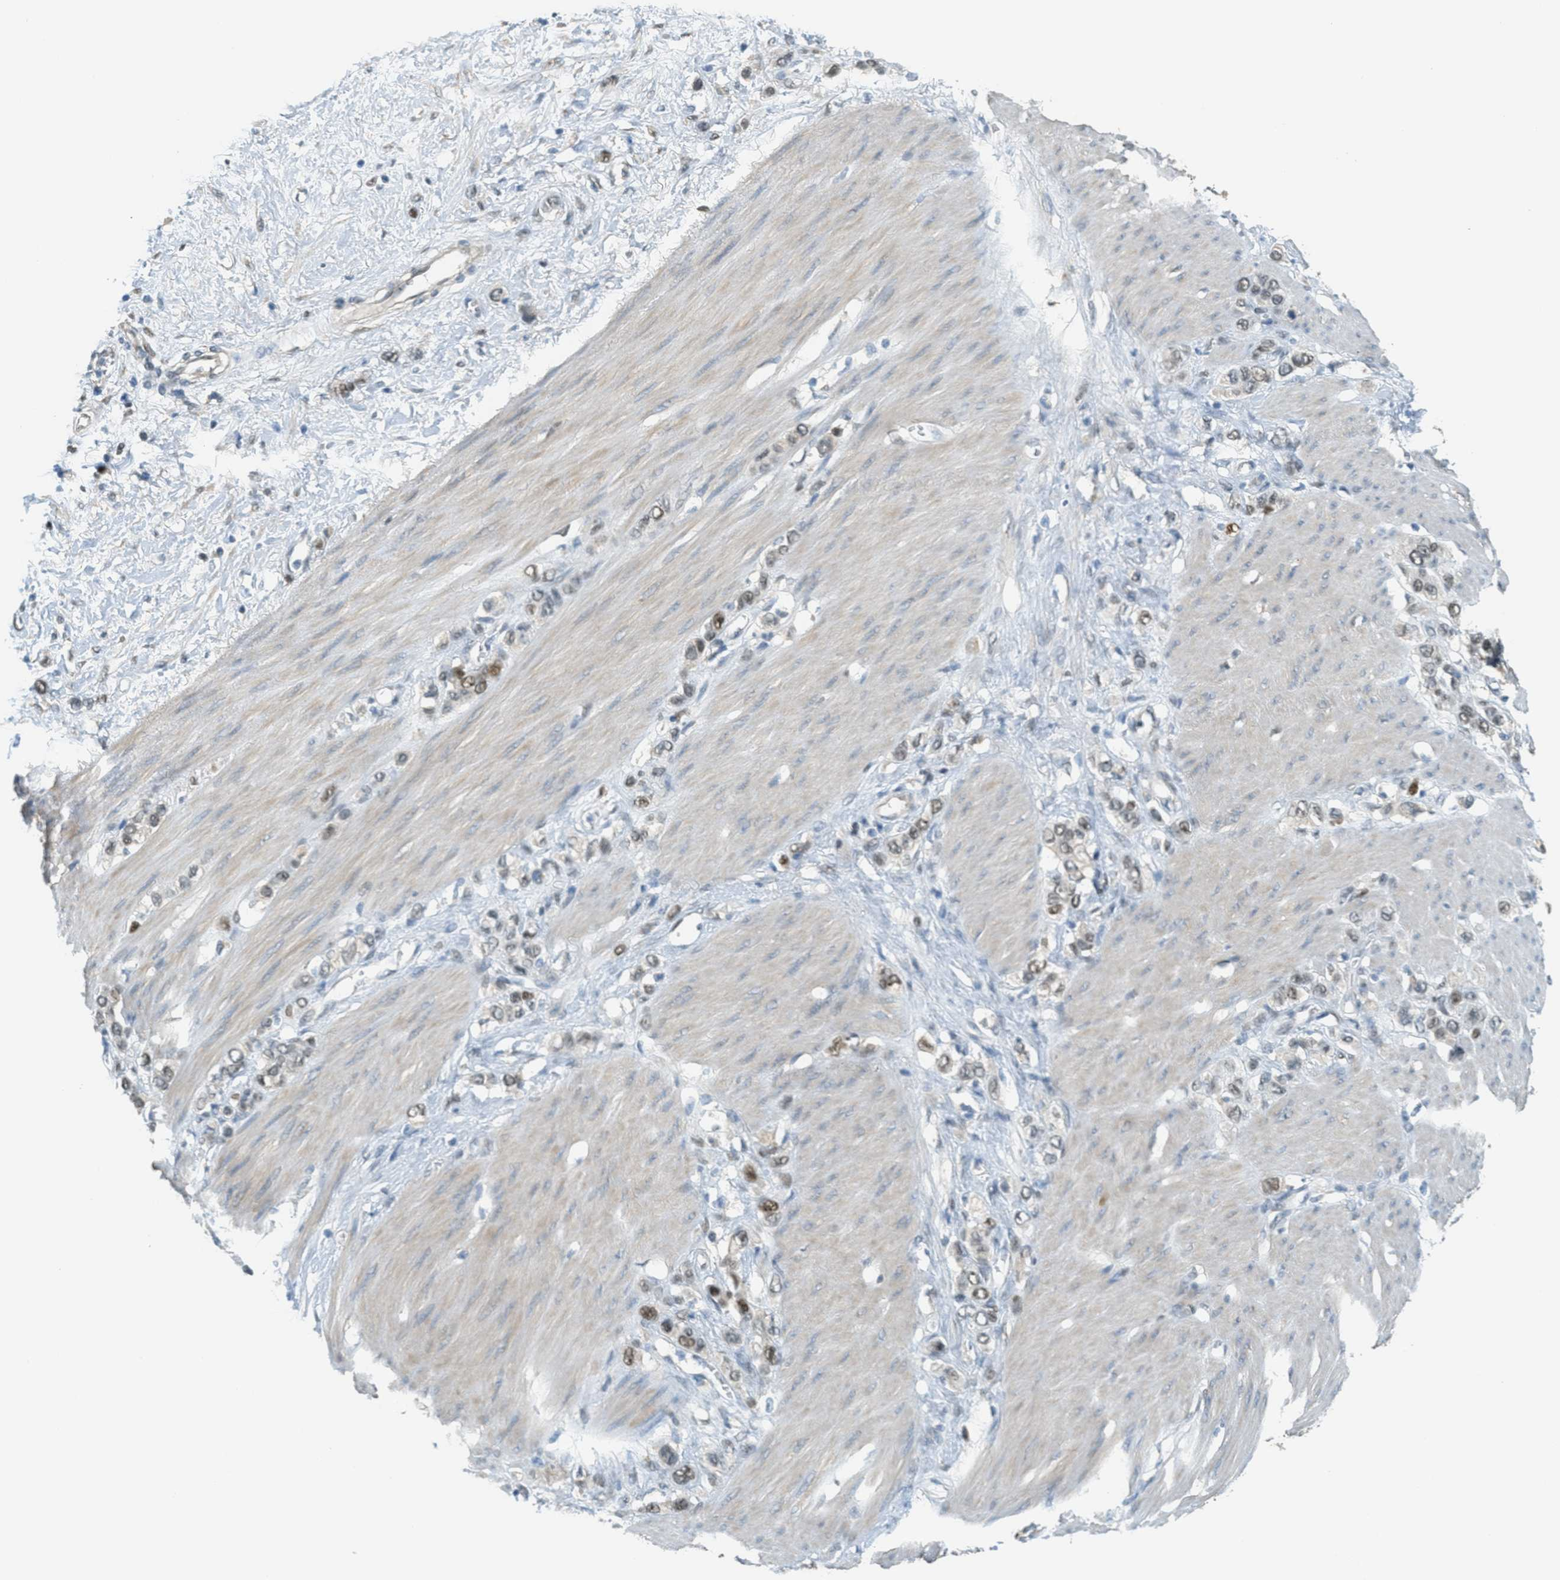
{"staining": {"intensity": "weak", "quantity": "25%-75%", "location": "nuclear"}, "tissue": "stomach cancer", "cell_type": "Tumor cells", "image_type": "cancer", "snomed": [{"axis": "morphology", "description": "Adenocarcinoma, NOS"}, {"axis": "morphology", "description": "Adenocarcinoma, High grade"}, {"axis": "topography", "description": "Stomach, upper"}, {"axis": "topography", "description": "Stomach, lower"}], "caption": "The micrograph displays a brown stain indicating the presence of a protein in the nuclear of tumor cells in adenocarcinoma (stomach).", "gene": "TCF3", "patient": {"sex": "female", "age": 65}}